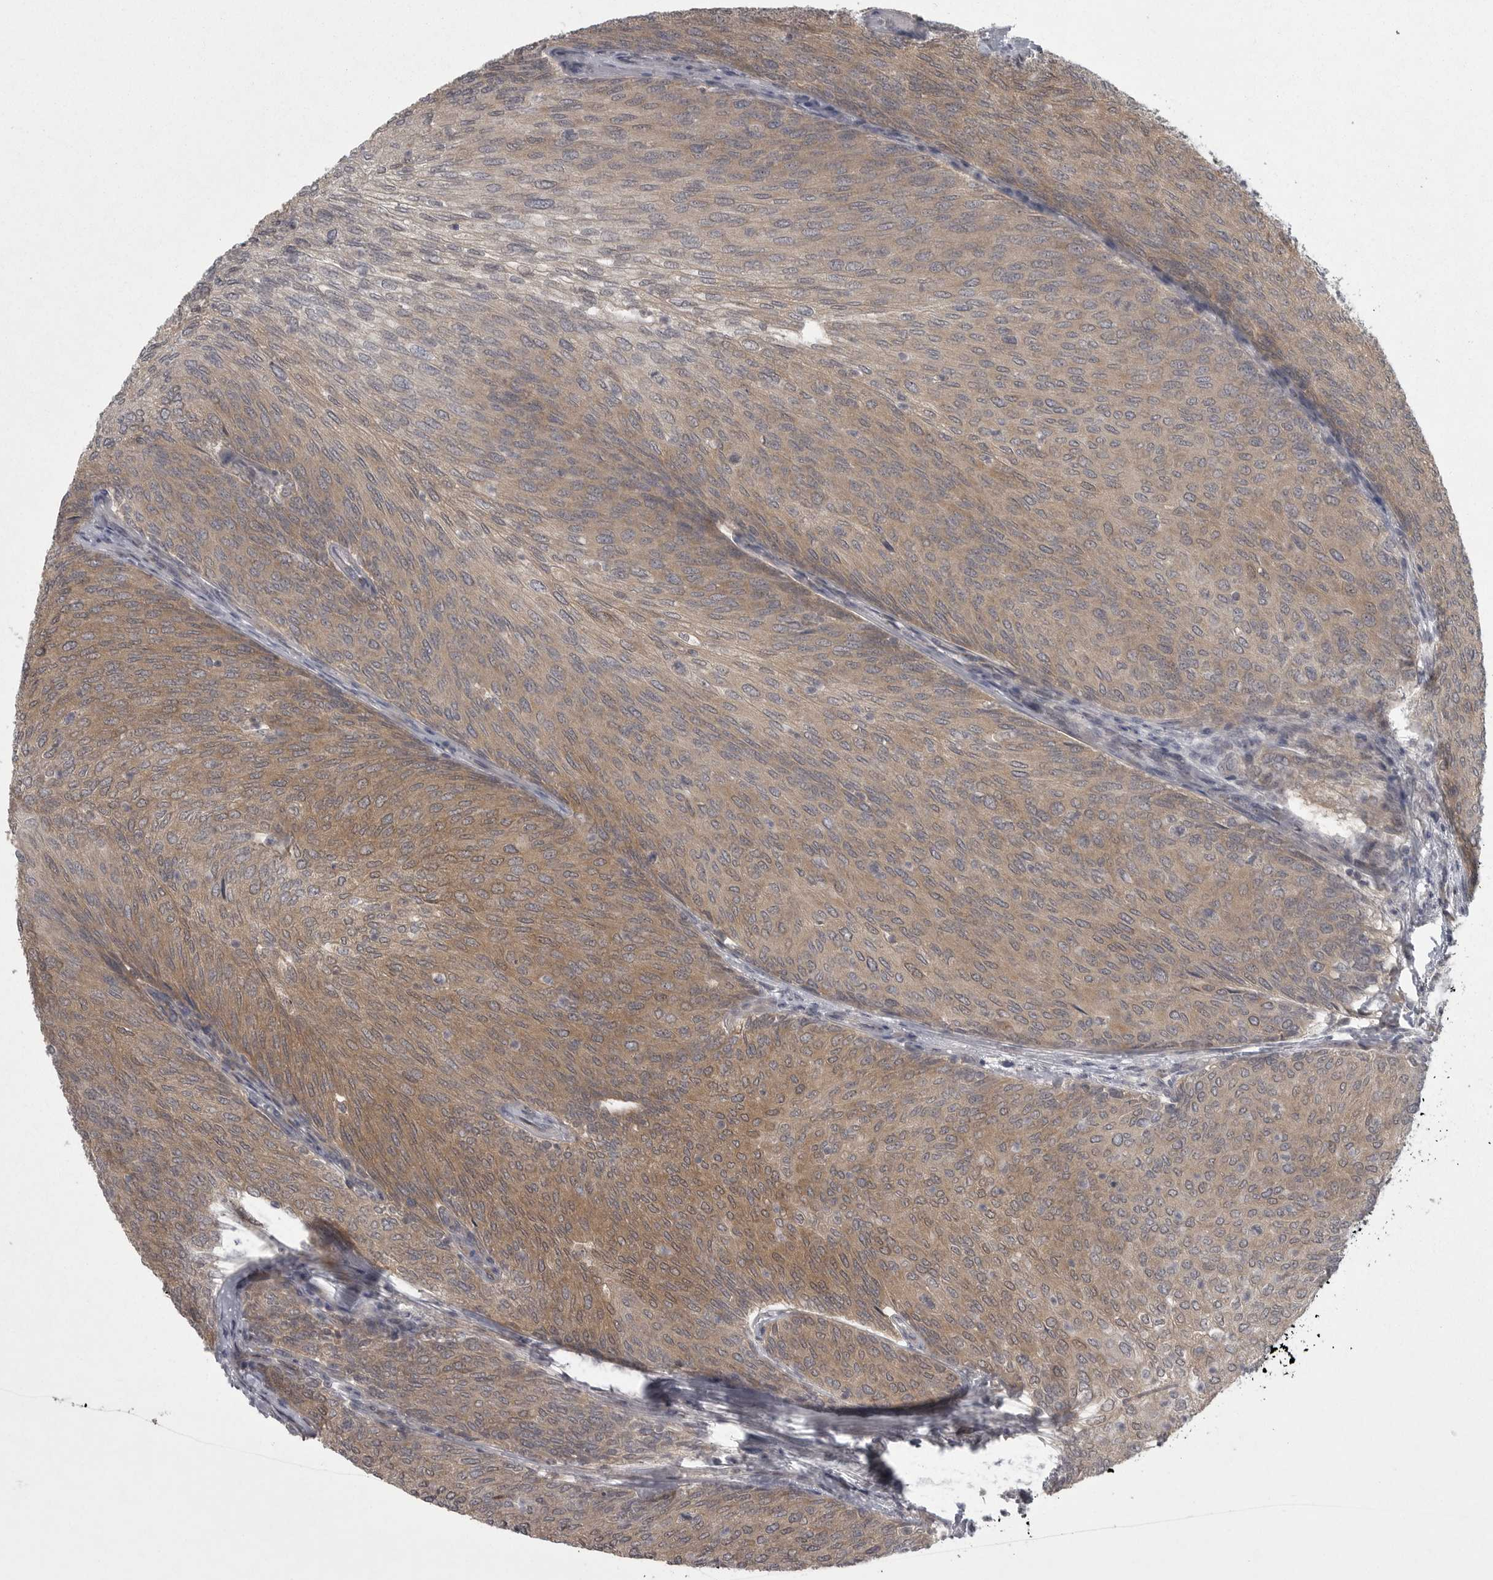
{"staining": {"intensity": "moderate", "quantity": "25%-75%", "location": "cytoplasmic/membranous"}, "tissue": "urothelial cancer", "cell_type": "Tumor cells", "image_type": "cancer", "snomed": [{"axis": "morphology", "description": "Urothelial carcinoma, Low grade"}, {"axis": "topography", "description": "Urinary bladder"}], "caption": "High-magnification brightfield microscopy of low-grade urothelial carcinoma stained with DAB (3,3'-diaminobenzidine) (brown) and counterstained with hematoxylin (blue). tumor cells exhibit moderate cytoplasmic/membranous positivity is present in about25%-75% of cells.", "gene": "PHF13", "patient": {"sex": "female", "age": 79}}